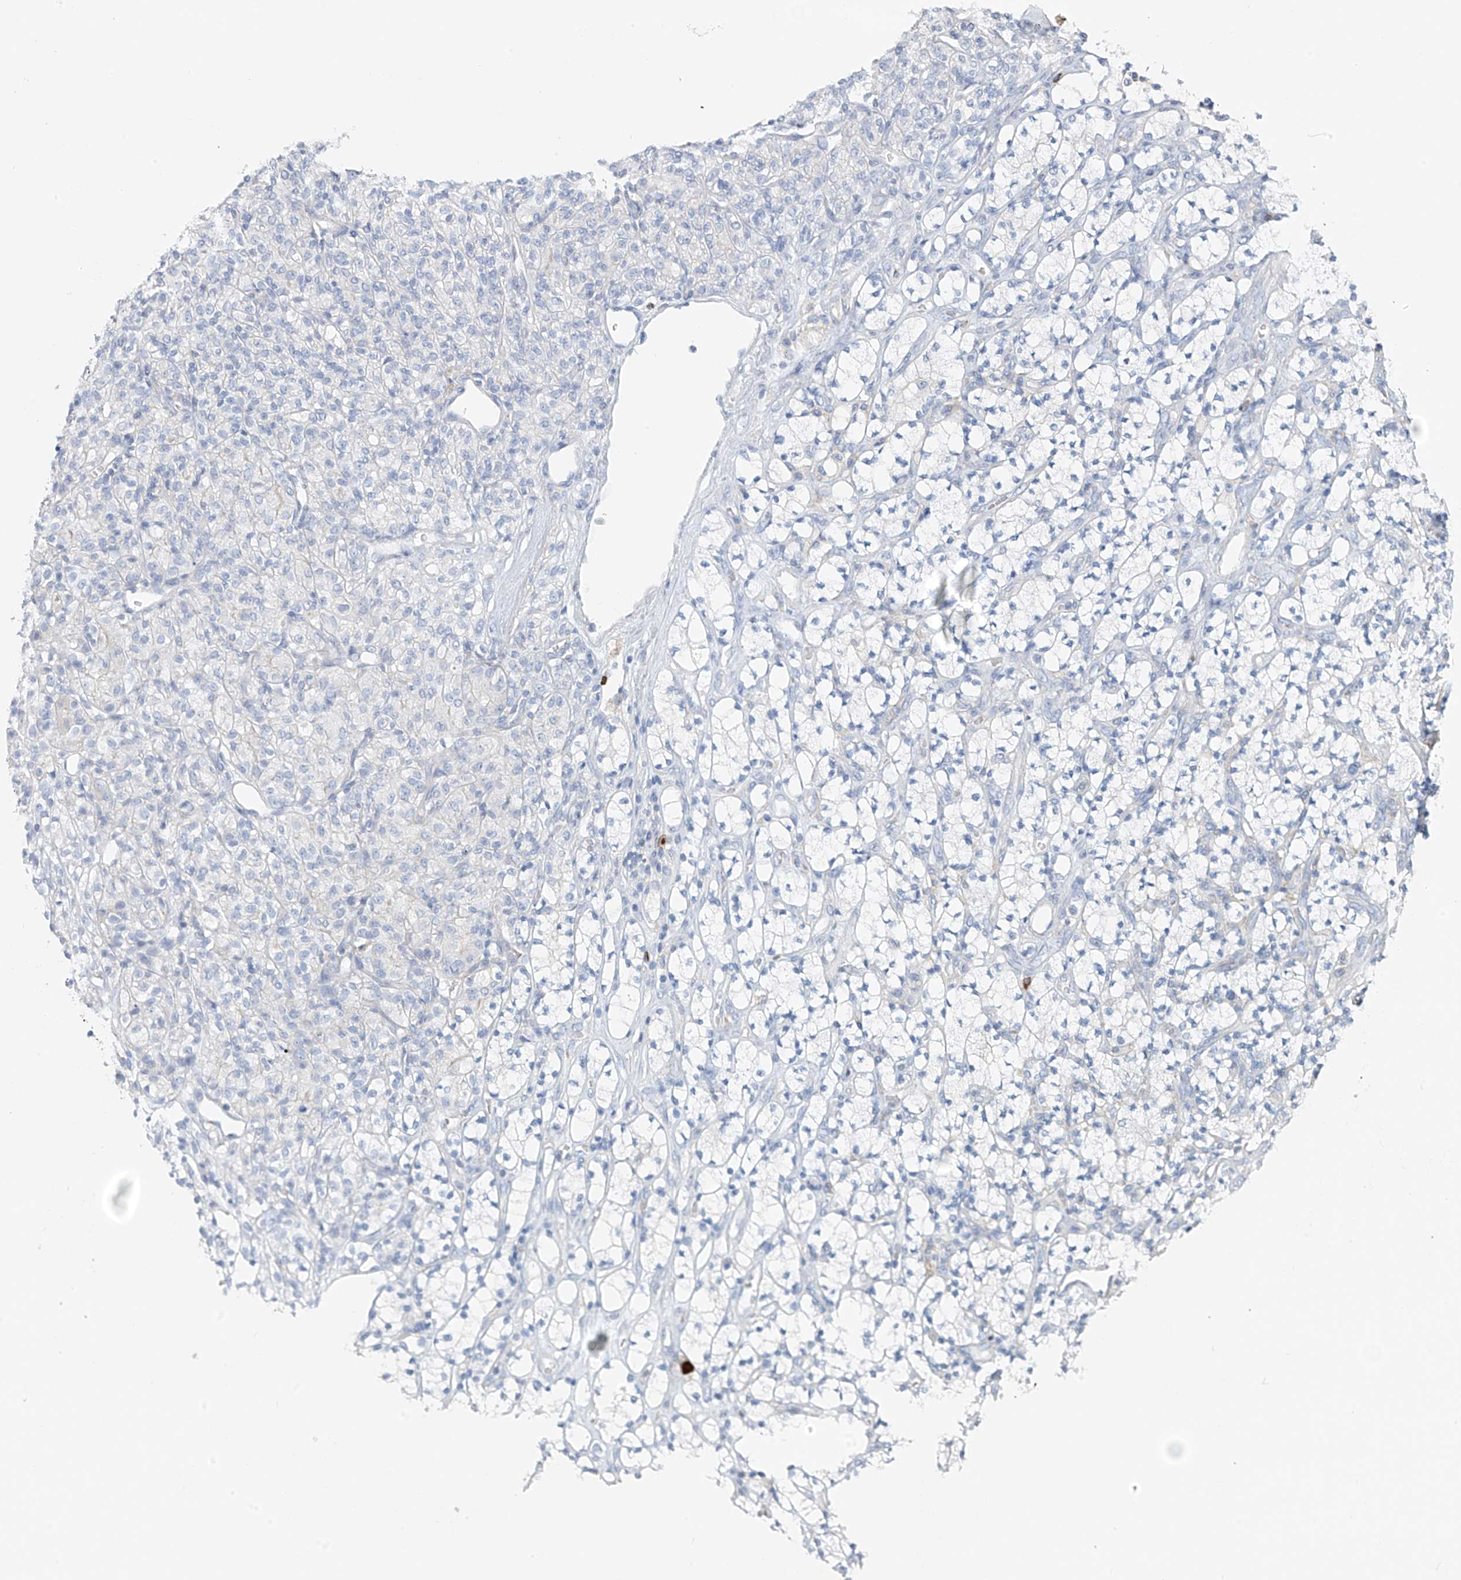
{"staining": {"intensity": "negative", "quantity": "none", "location": "none"}, "tissue": "renal cancer", "cell_type": "Tumor cells", "image_type": "cancer", "snomed": [{"axis": "morphology", "description": "Adenocarcinoma, NOS"}, {"axis": "topography", "description": "Kidney"}], "caption": "Immunohistochemistry (IHC) image of neoplastic tissue: adenocarcinoma (renal) stained with DAB demonstrates no significant protein staining in tumor cells. (Brightfield microscopy of DAB IHC at high magnification).", "gene": "POMGNT2", "patient": {"sex": "male", "age": 77}}